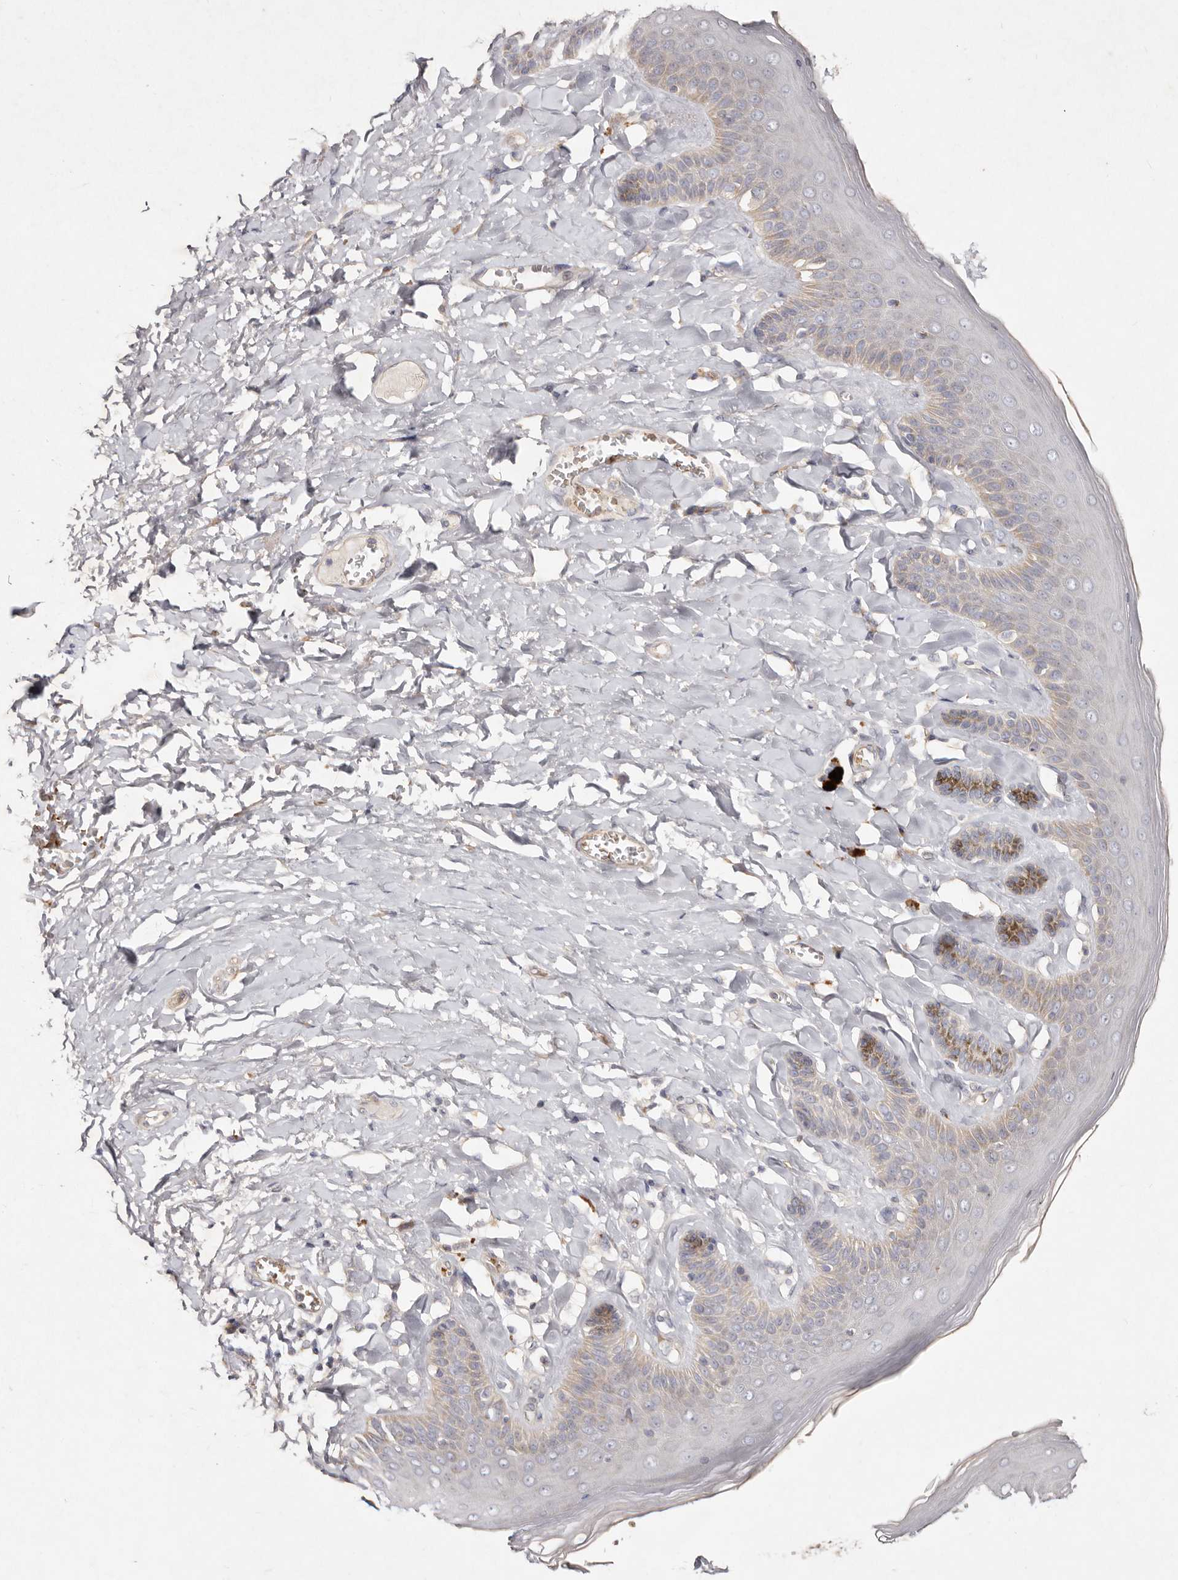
{"staining": {"intensity": "weak", "quantity": "<25%", "location": "cytoplasmic/membranous"}, "tissue": "skin", "cell_type": "Epidermal cells", "image_type": "normal", "snomed": [{"axis": "morphology", "description": "Normal tissue, NOS"}, {"axis": "topography", "description": "Anal"}], "caption": "The photomicrograph reveals no significant staining in epidermal cells of skin.", "gene": "SLC25A20", "patient": {"sex": "male", "age": 69}}